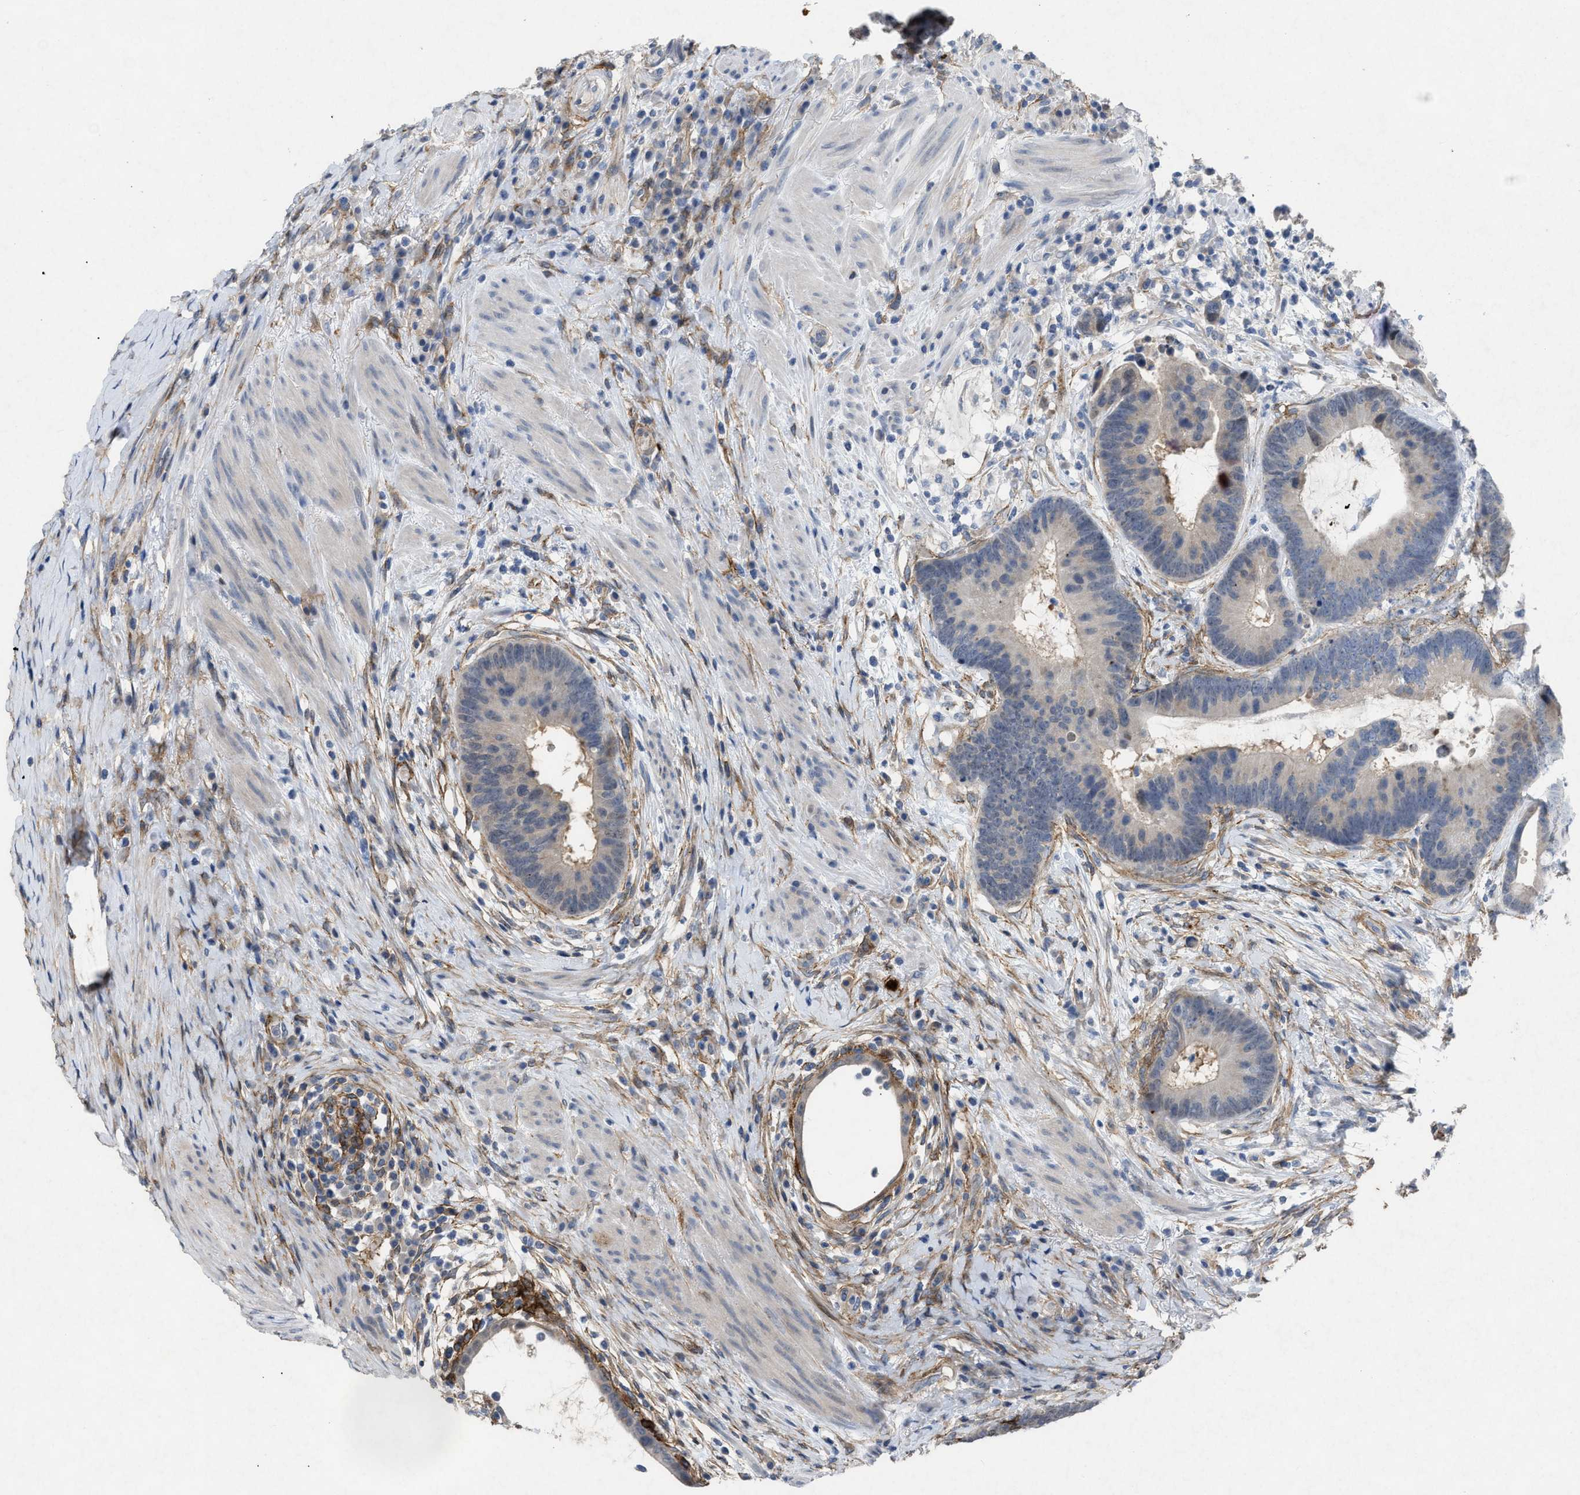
{"staining": {"intensity": "negative", "quantity": "none", "location": "none"}, "tissue": "colorectal cancer", "cell_type": "Tumor cells", "image_type": "cancer", "snomed": [{"axis": "morphology", "description": "Adenocarcinoma, NOS"}, {"axis": "topography", "description": "Rectum"}], "caption": "The photomicrograph demonstrates no staining of tumor cells in colorectal cancer.", "gene": "PDGFRA", "patient": {"sex": "female", "age": 89}}